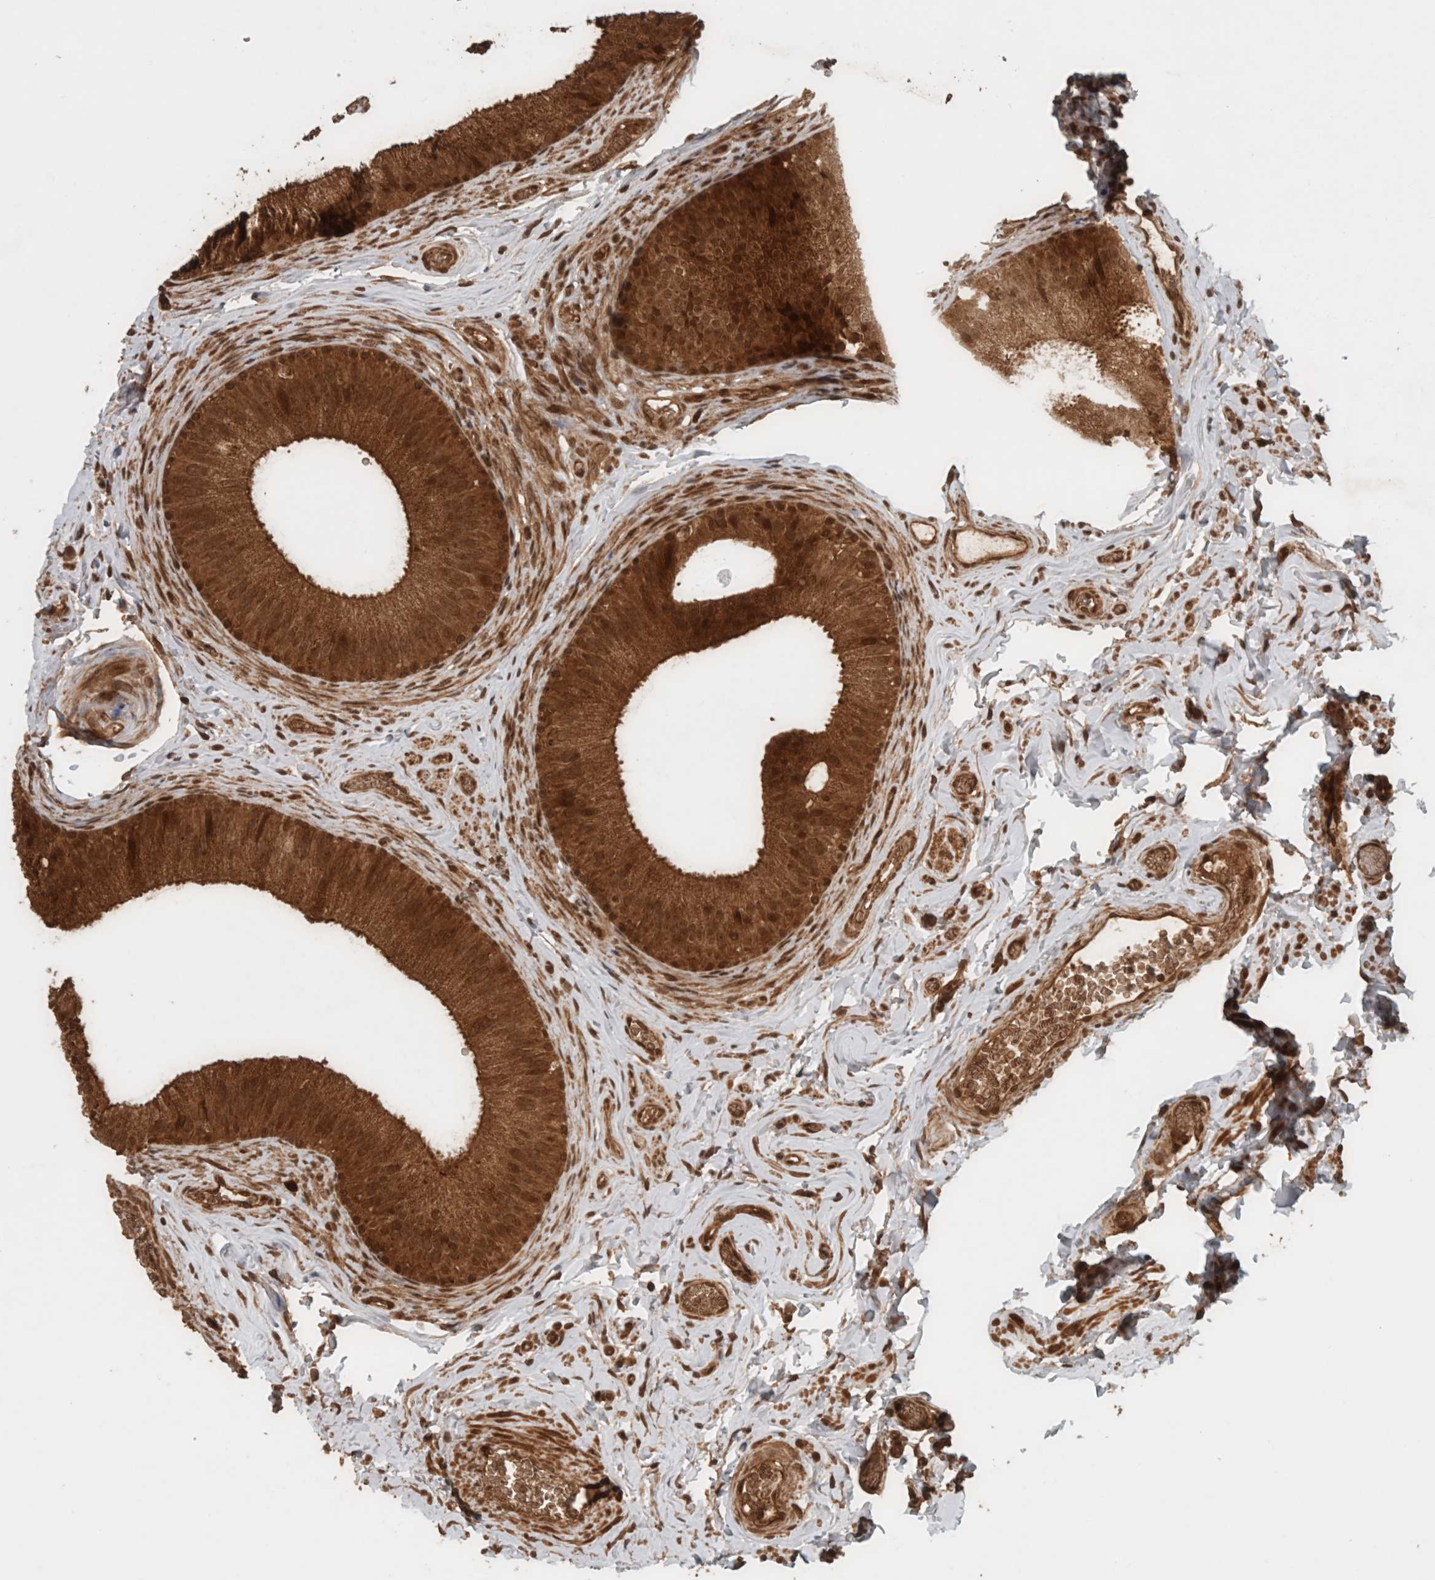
{"staining": {"intensity": "strong", "quantity": ">75%", "location": "cytoplasmic/membranous"}, "tissue": "epididymis", "cell_type": "Glandular cells", "image_type": "normal", "snomed": [{"axis": "morphology", "description": "Normal tissue, NOS"}, {"axis": "topography", "description": "Vascular tissue"}, {"axis": "topography", "description": "Epididymis"}], "caption": "This histopathology image displays immunohistochemistry (IHC) staining of benign human epididymis, with high strong cytoplasmic/membranous staining in about >75% of glandular cells.", "gene": "CNTROB", "patient": {"sex": "male", "age": 49}}